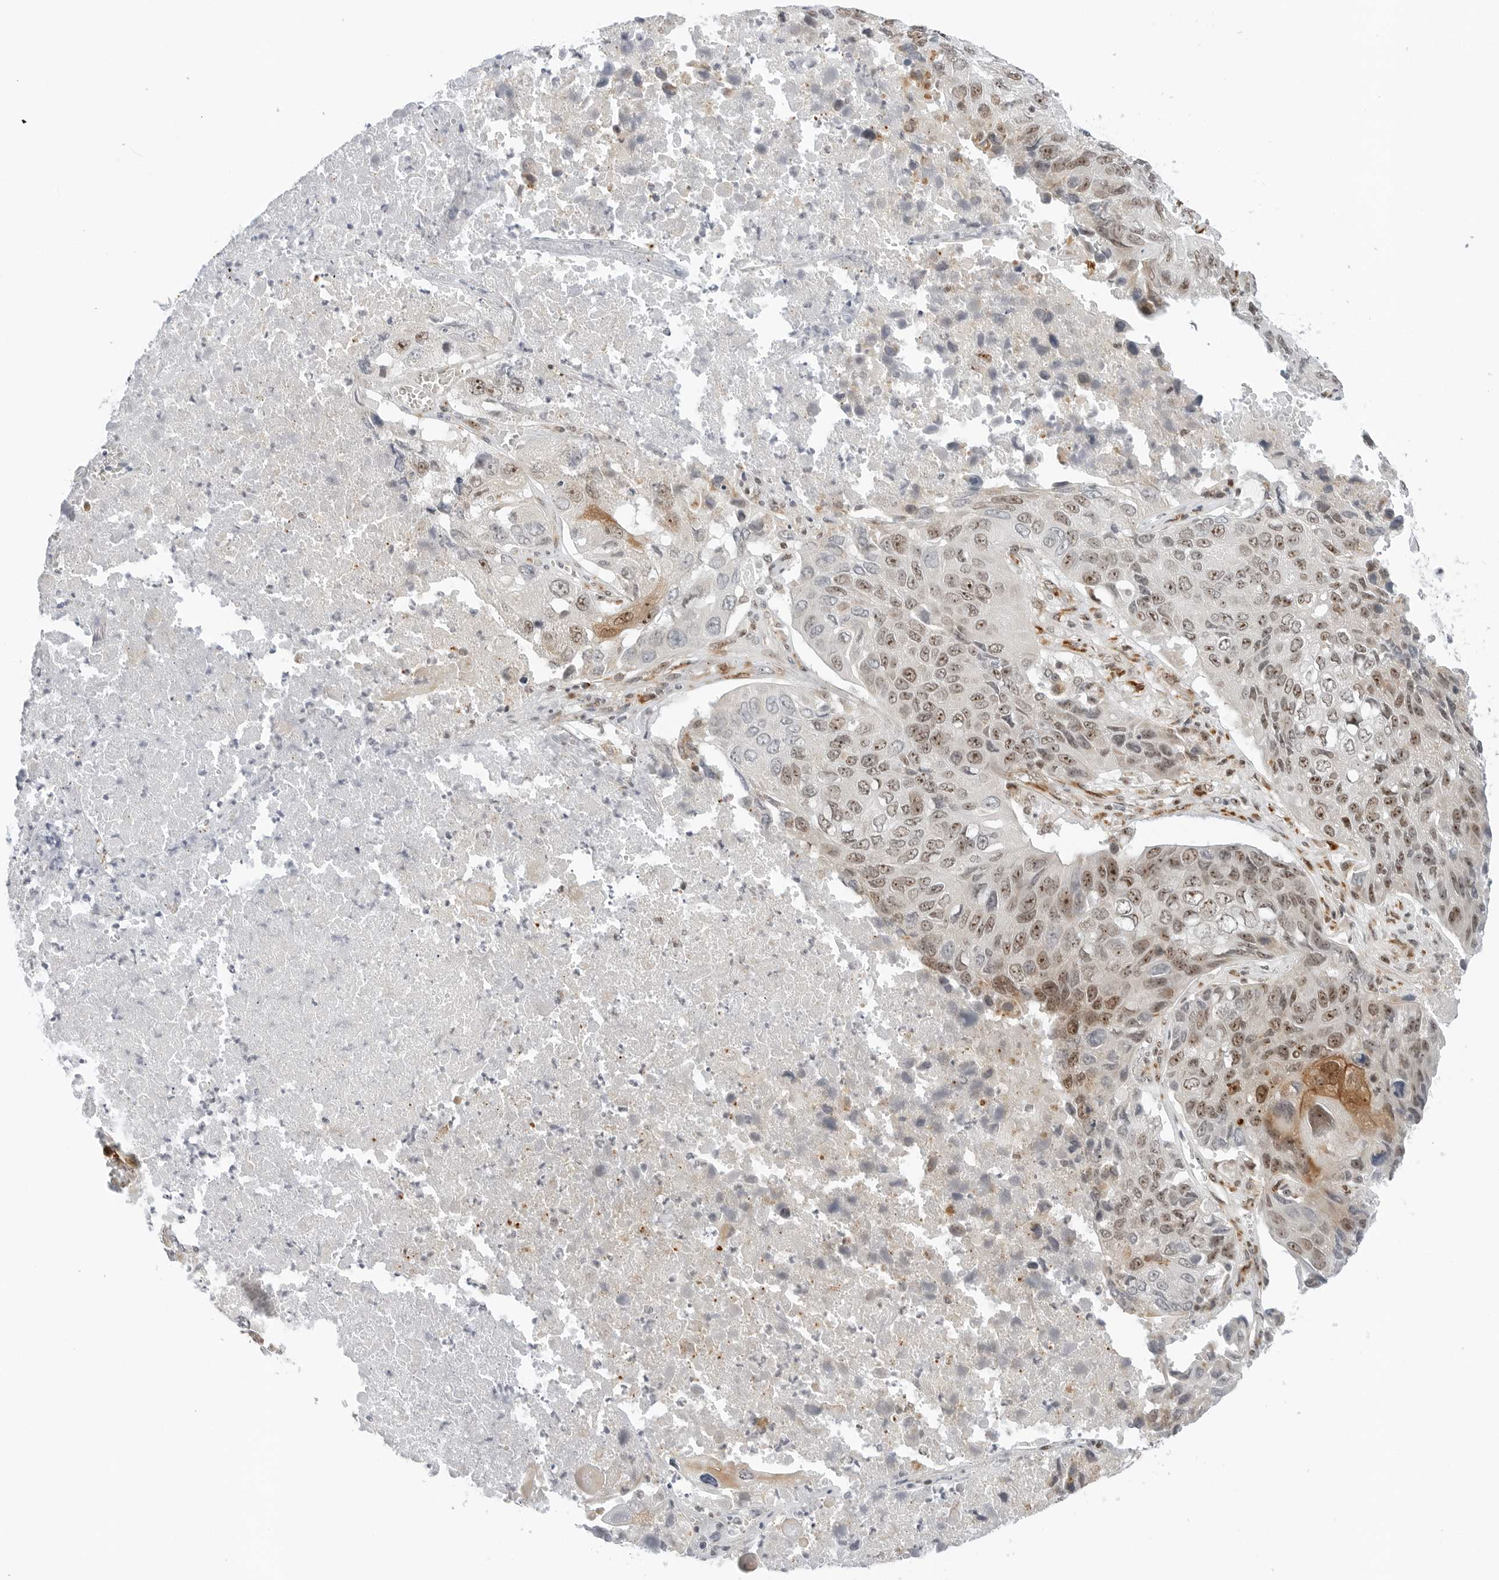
{"staining": {"intensity": "moderate", "quantity": ">75%", "location": "cytoplasmic/membranous,nuclear"}, "tissue": "lung cancer", "cell_type": "Tumor cells", "image_type": "cancer", "snomed": [{"axis": "morphology", "description": "Squamous cell carcinoma, NOS"}, {"axis": "topography", "description": "Lung"}], "caption": "The micrograph shows staining of lung squamous cell carcinoma, revealing moderate cytoplasmic/membranous and nuclear protein staining (brown color) within tumor cells.", "gene": "RIMKLA", "patient": {"sex": "male", "age": 61}}